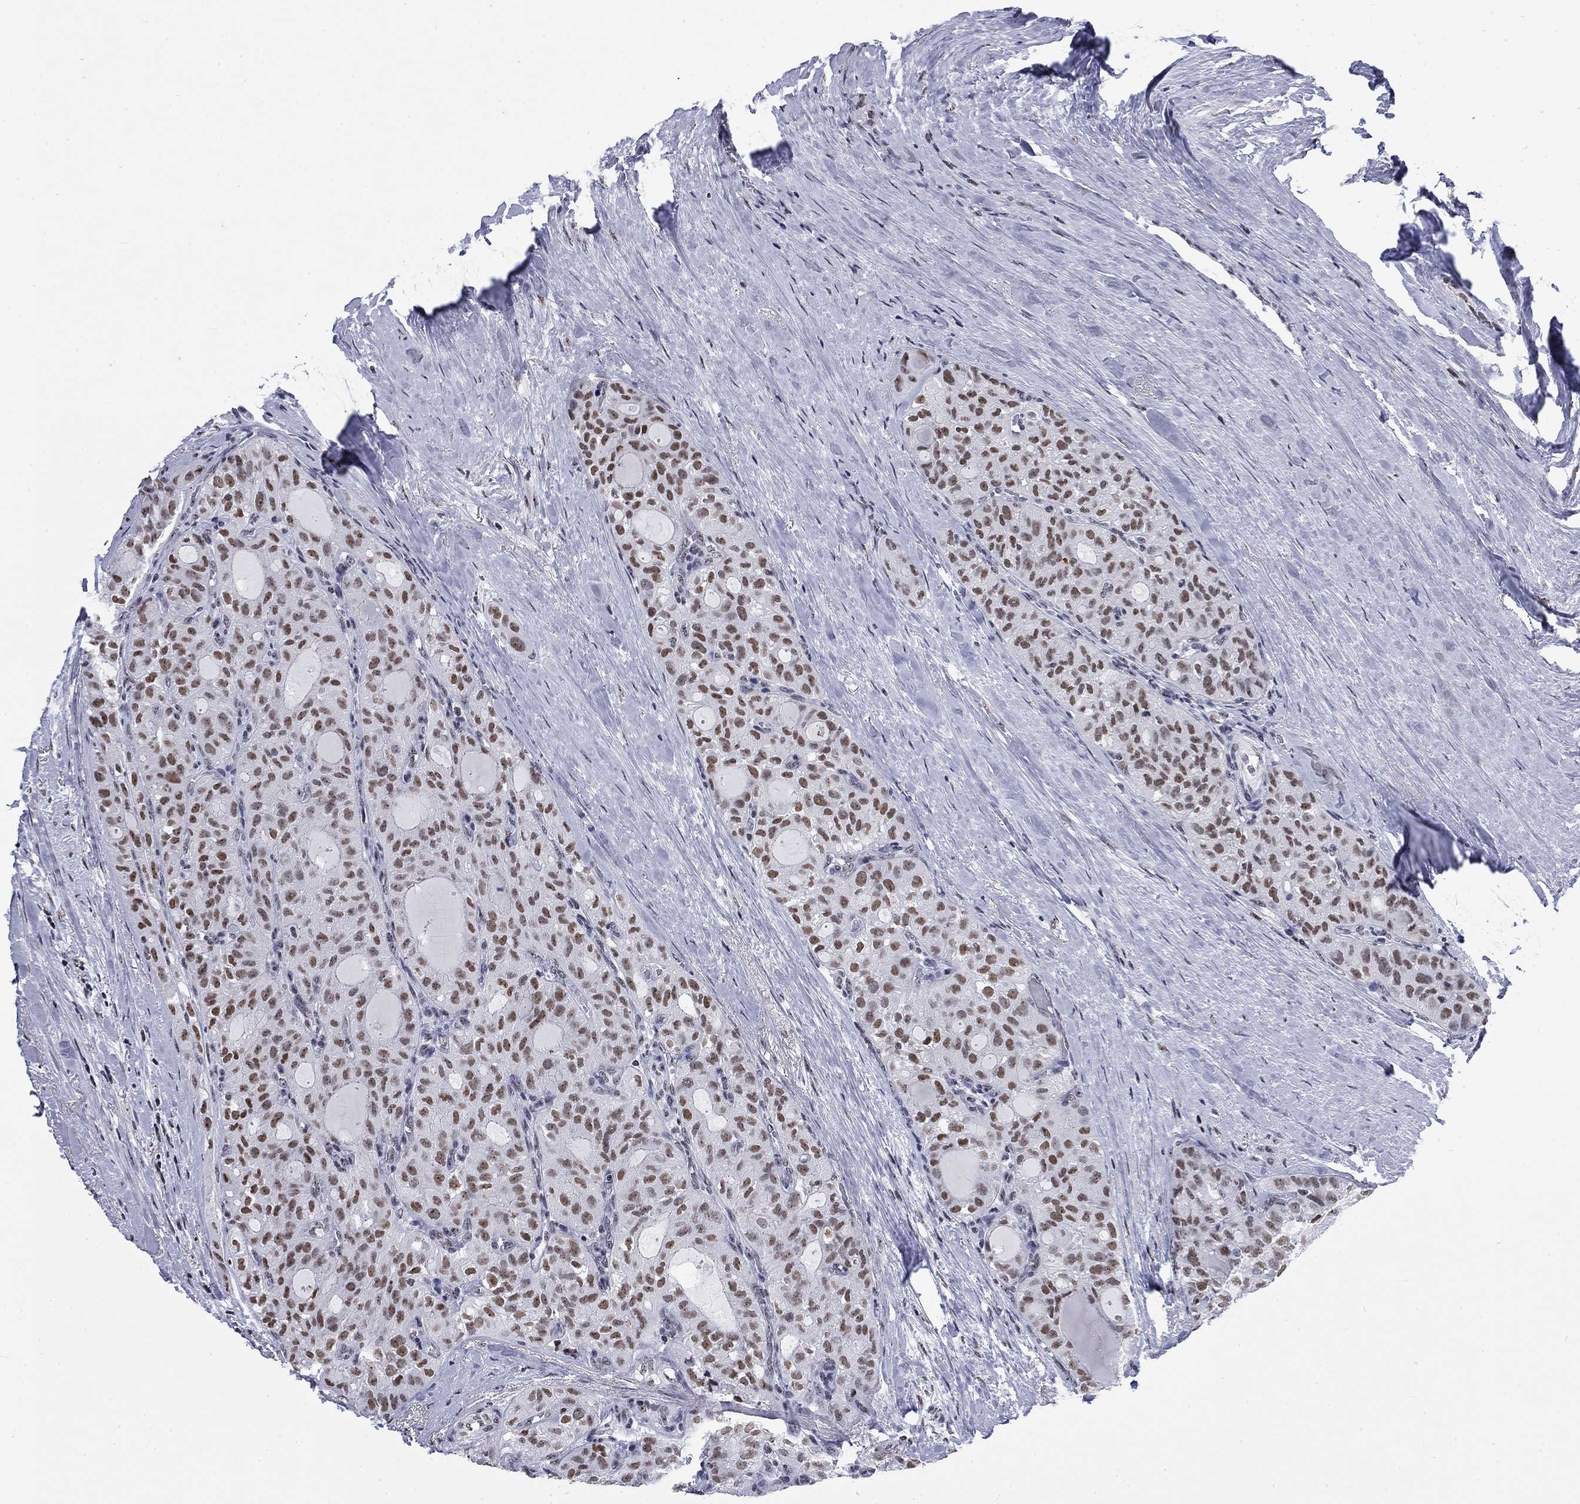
{"staining": {"intensity": "moderate", "quantity": "25%-75%", "location": "nuclear"}, "tissue": "thyroid cancer", "cell_type": "Tumor cells", "image_type": "cancer", "snomed": [{"axis": "morphology", "description": "Follicular adenoma carcinoma, NOS"}, {"axis": "topography", "description": "Thyroid gland"}], "caption": "A brown stain labels moderate nuclear expression of a protein in human thyroid cancer tumor cells.", "gene": "CSRNP3", "patient": {"sex": "male", "age": 75}}